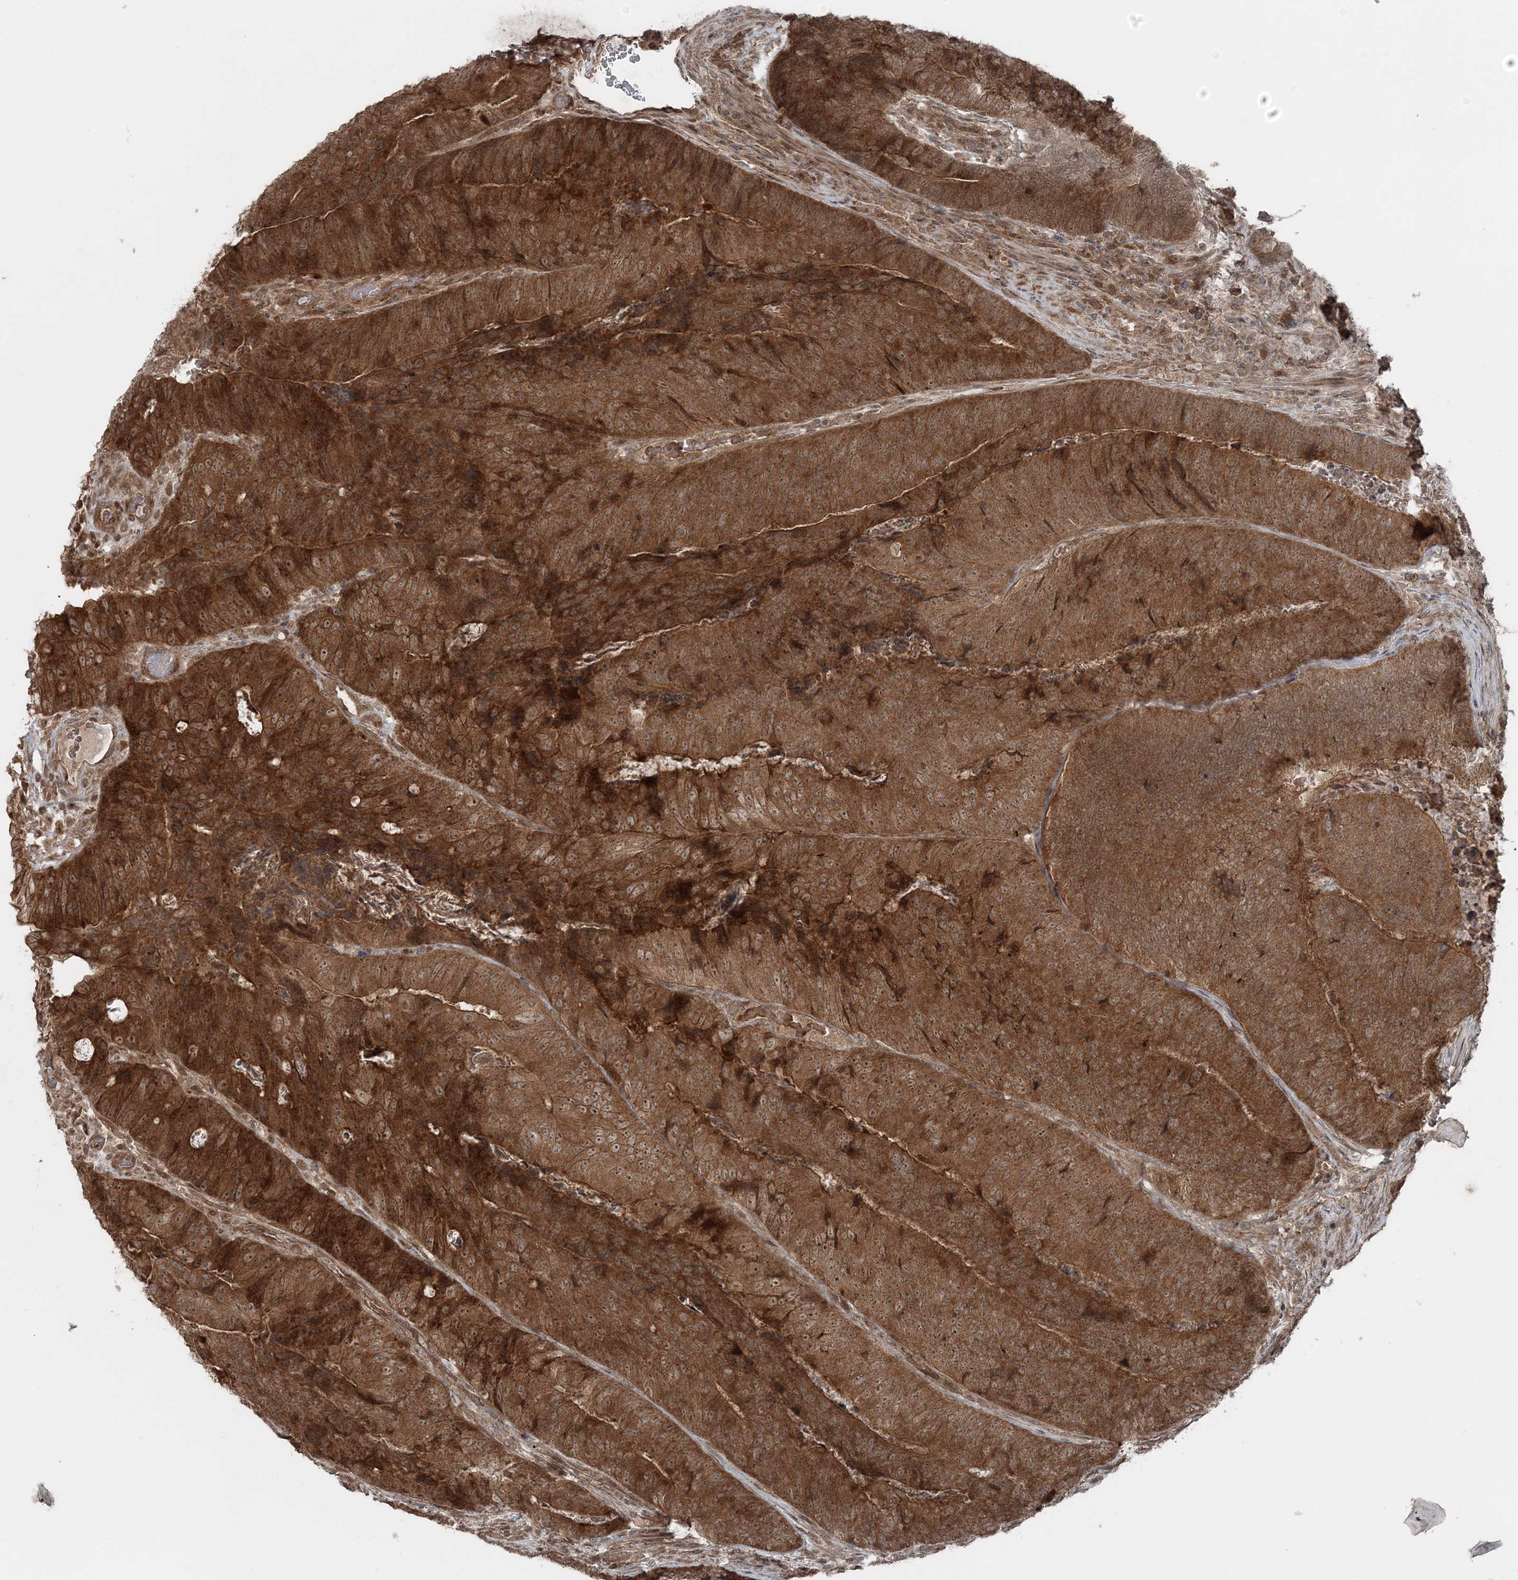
{"staining": {"intensity": "strong", "quantity": ">75%", "location": "cytoplasmic/membranous,nuclear"}, "tissue": "colorectal cancer", "cell_type": "Tumor cells", "image_type": "cancer", "snomed": [{"axis": "morphology", "description": "Adenocarcinoma, NOS"}, {"axis": "topography", "description": "Colon"}], "caption": "Immunohistochemical staining of colorectal cancer demonstrates high levels of strong cytoplasmic/membranous and nuclear protein expression in about >75% of tumor cells.", "gene": "FBXL17", "patient": {"sex": "female", "age": 67}}